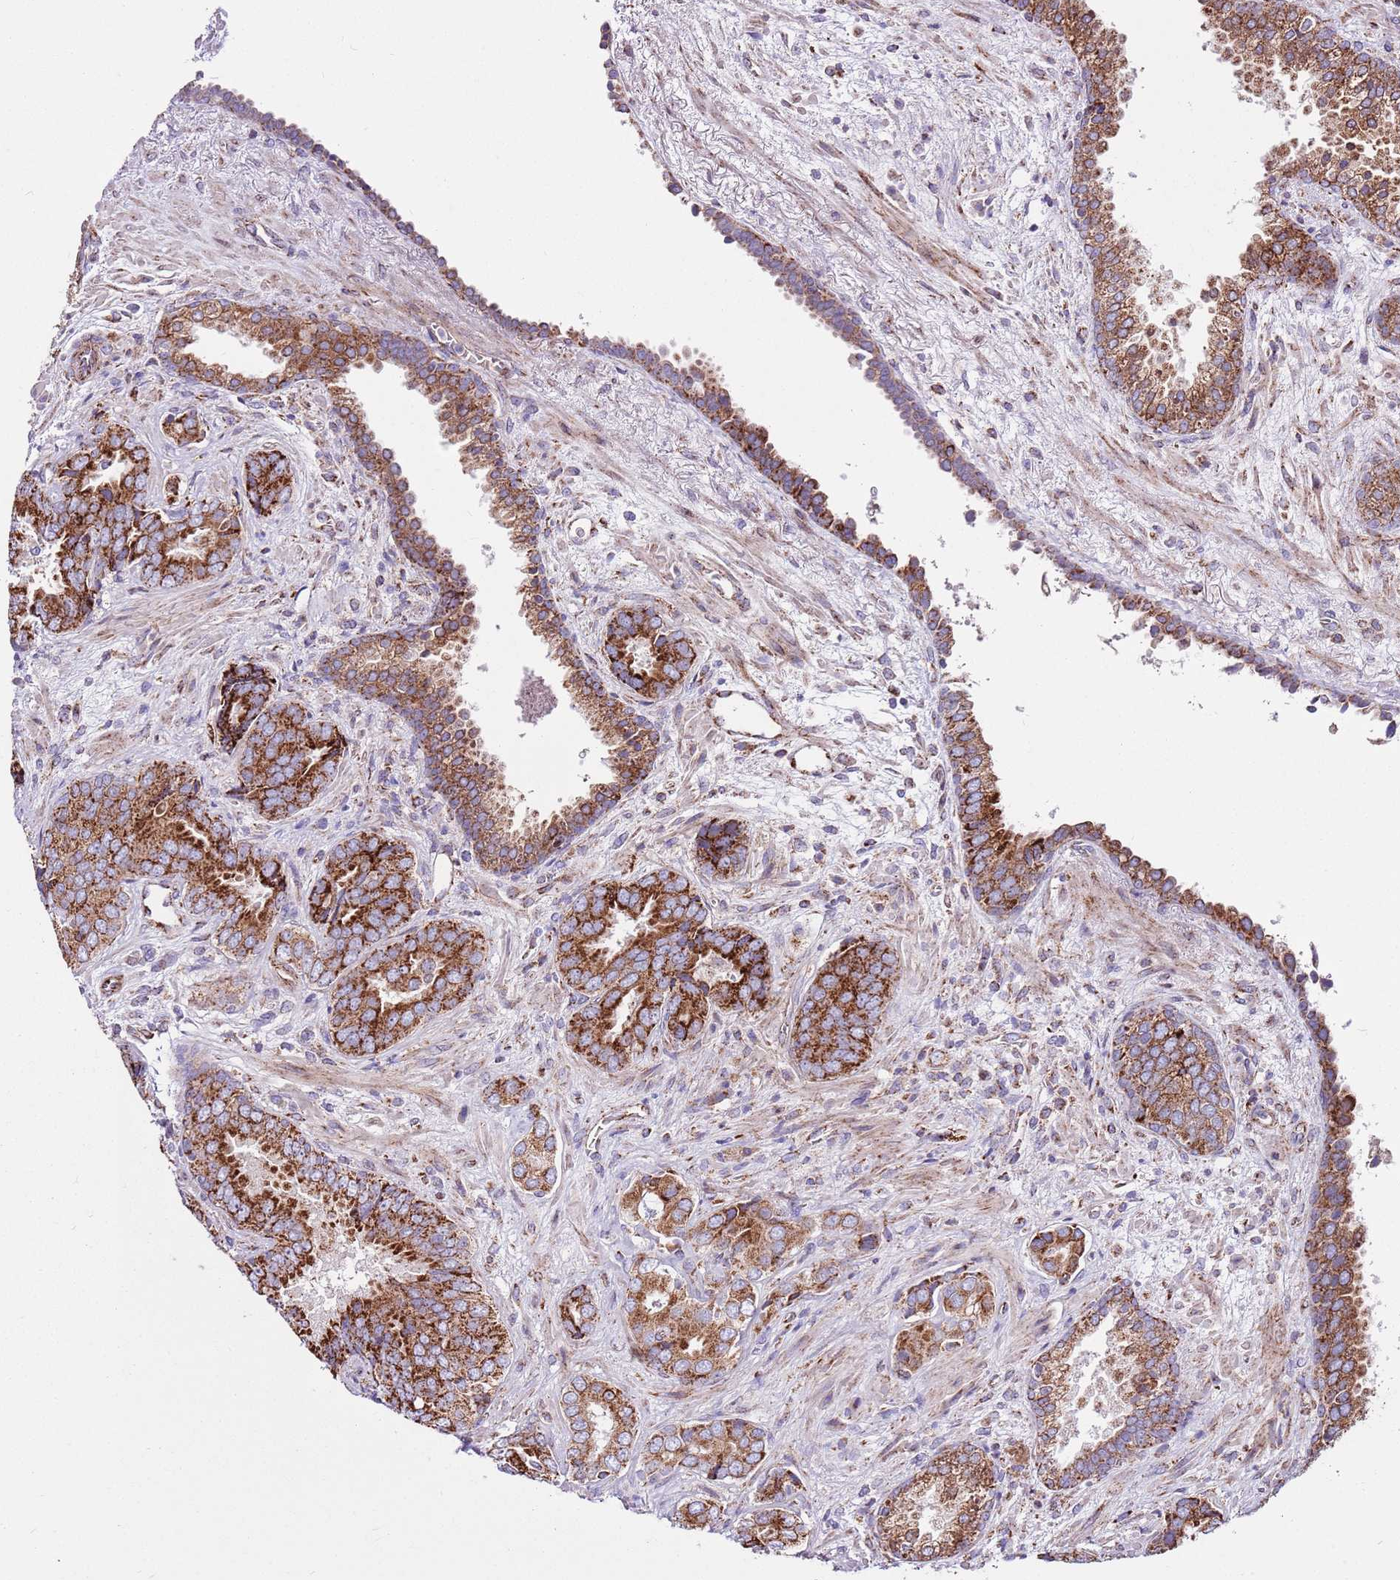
{"staining": {"intensity": "strong", "quantity": ">75%", "location": "cytoplasmic/membranous"}, "tissue": "prostate cancer", "cell_type": "Tumor cells", "image_type": "cancer", "snomed": [{"axis": "morphology", "description": "Adenocarcinoma, High grade"}, {"axis": "topography", "description": "Prostate"}], "caption": "Strong cytoplasmic/membranous positivity for a protein is identified in approximately >75% of tumor cells of prostate high-grade adenocarcinoma using immunohistochemistry (IHC).", "gene": "HECTD4", "patient": {"sex": "male", "age": 71}}